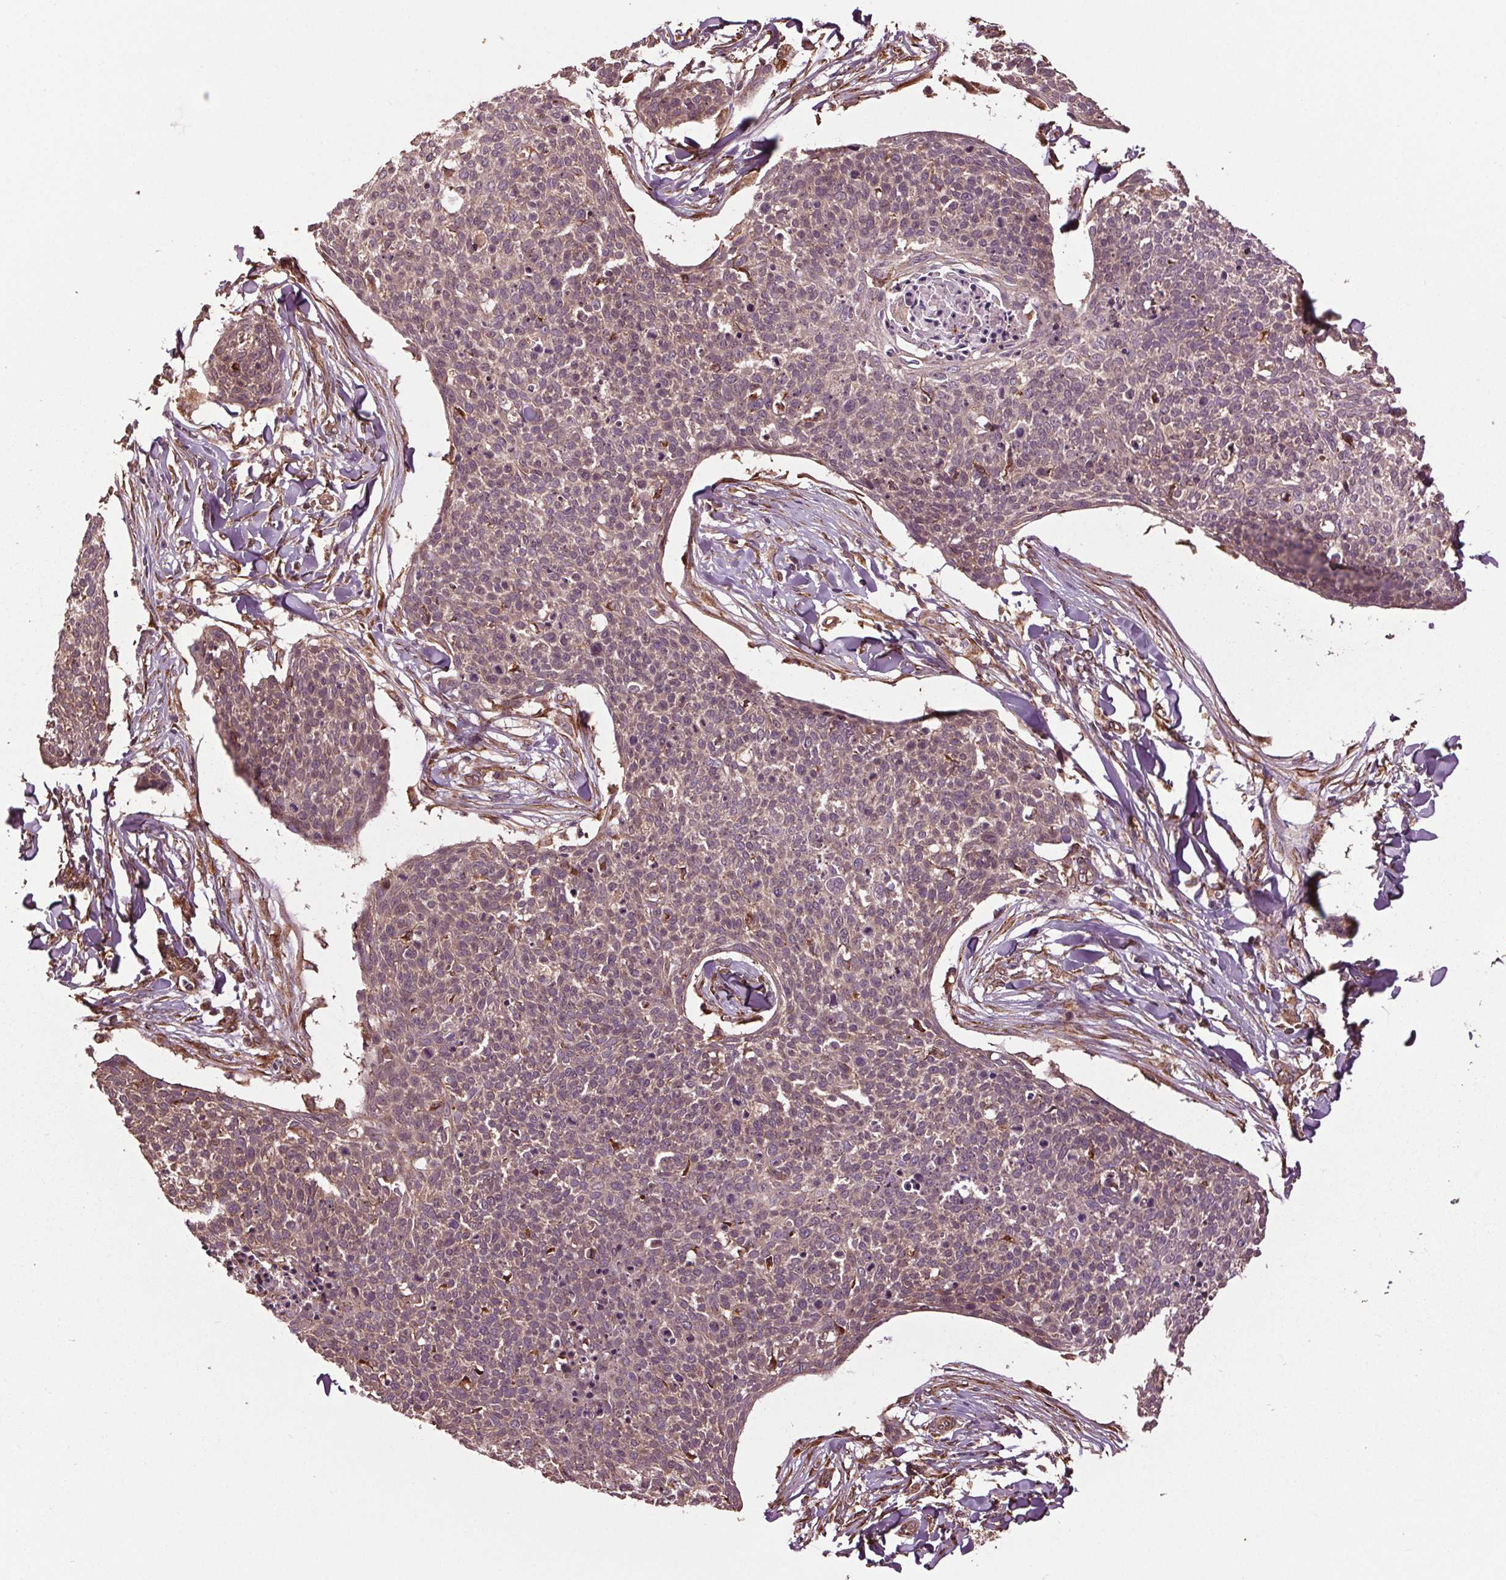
{"staining": {"intensity": "negative", "quantity": "none", "location": "none"}, "tissue": "skin cancer", "cell_type": "Tumor cells", "image_type": "cancer", "snomed": [{"axis": "morphology", "description": "Squamous cell carcinoma, NOS"}, {"axis": "topography", "description": "Skin"}, {"axis": "topography", "description": "Vulva"}], "caption": "DAB (3,3'-diaminobenzidine) immunohistochemical staining of skin cancer (squamous cell carcinoma) reveals no significant expression in tumor cells.", "gene": "RNPEP", "patient": {"sex": "female", "age": 75}}